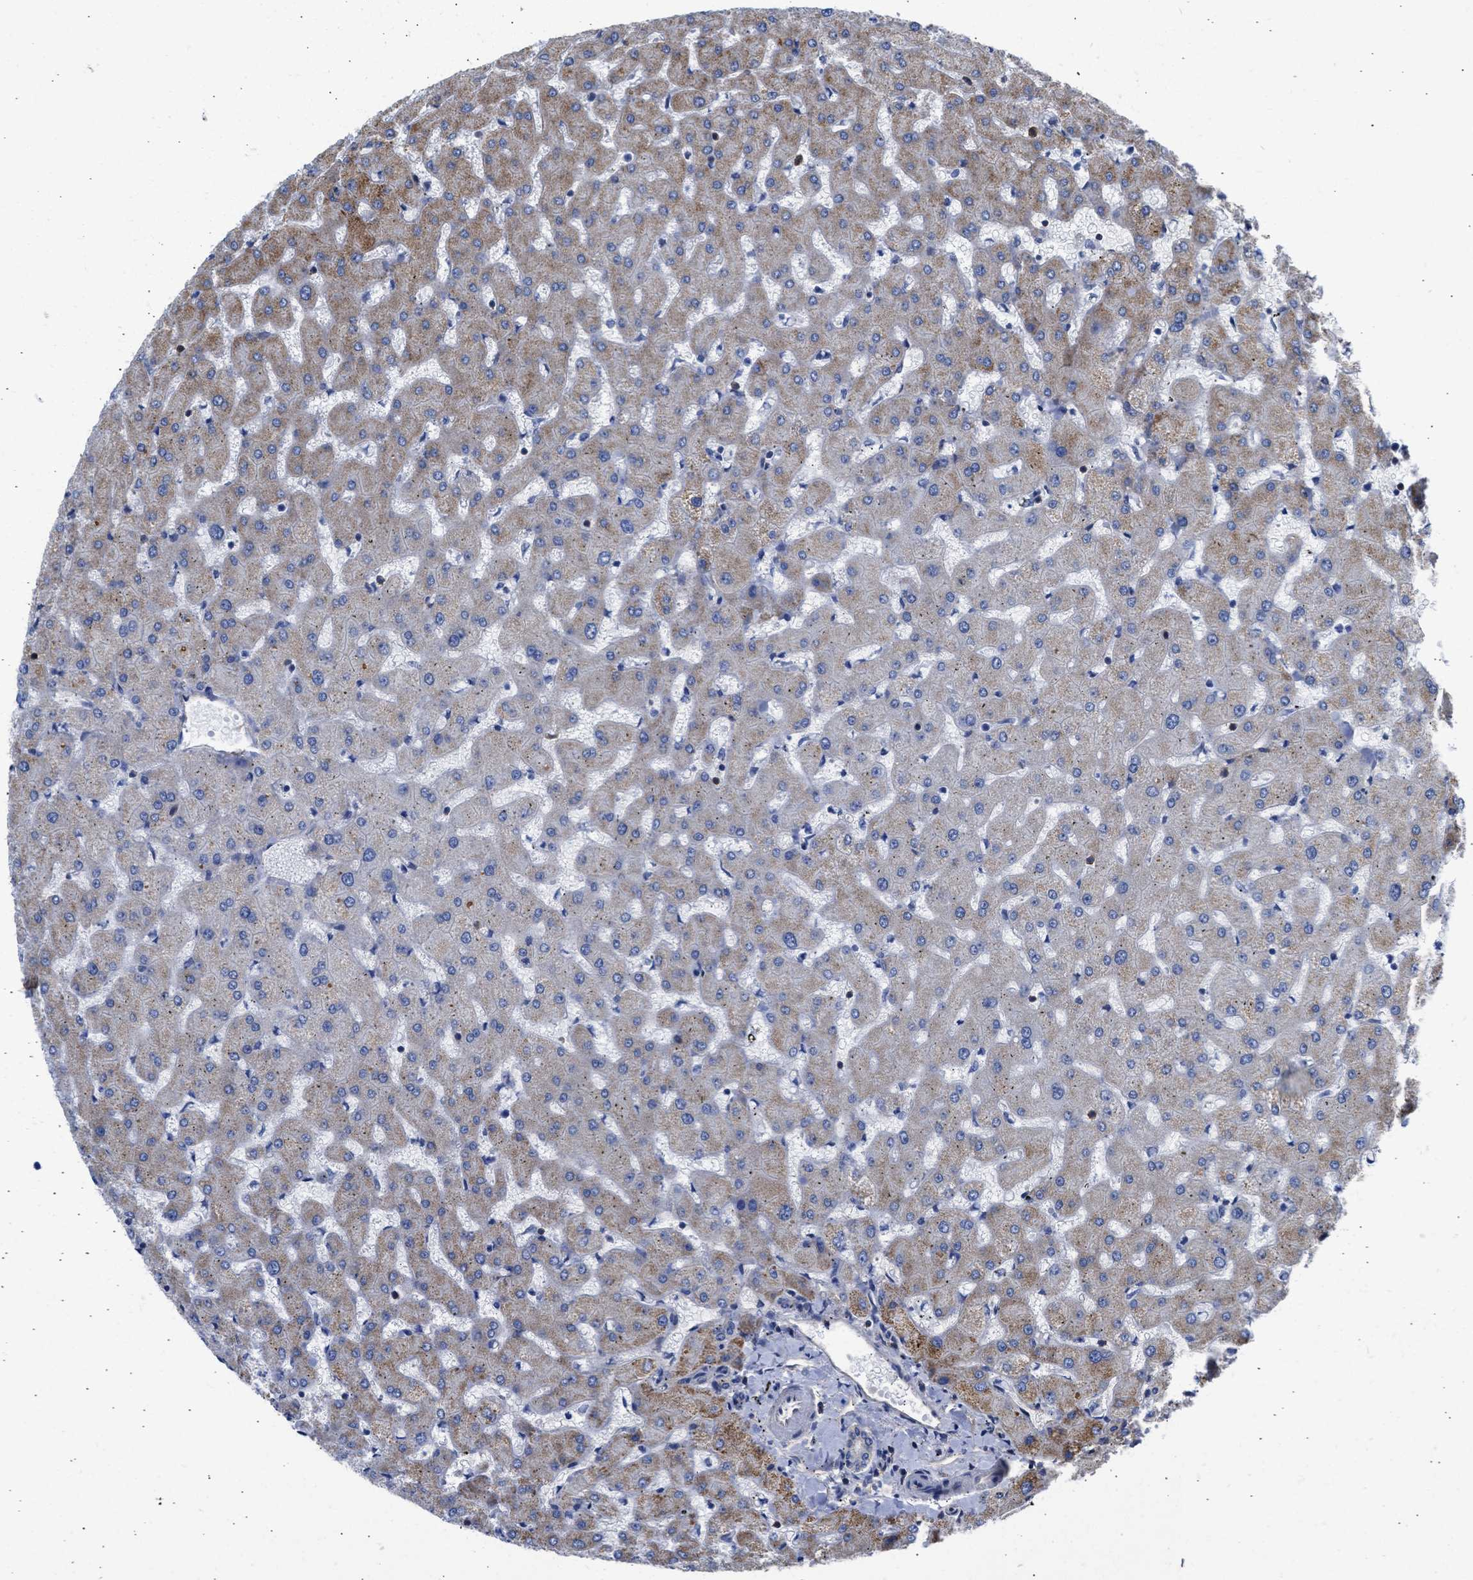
{"staining": {"intensity": "weak", "quantity": "<25%", "location": "cytoplasmic/membranous"}, "tissue": "liver", "cell_type": "Cholangiocytes", "image_type": "normal", "snomed": [{"axis": "morphology", "description": "Normal tissue, NOS"}, {"axis": "topography", "description": "Liver"}], "caption": "Immunohistochemistry photomicrograph of benign liver: liver stained with DAB reveals no significant protein expression in cholangiocytes. (IHC, brightfield microscopy, high magnification).", "gene": "MAS1L", "patient": {"sex": "female", "age": 63}}